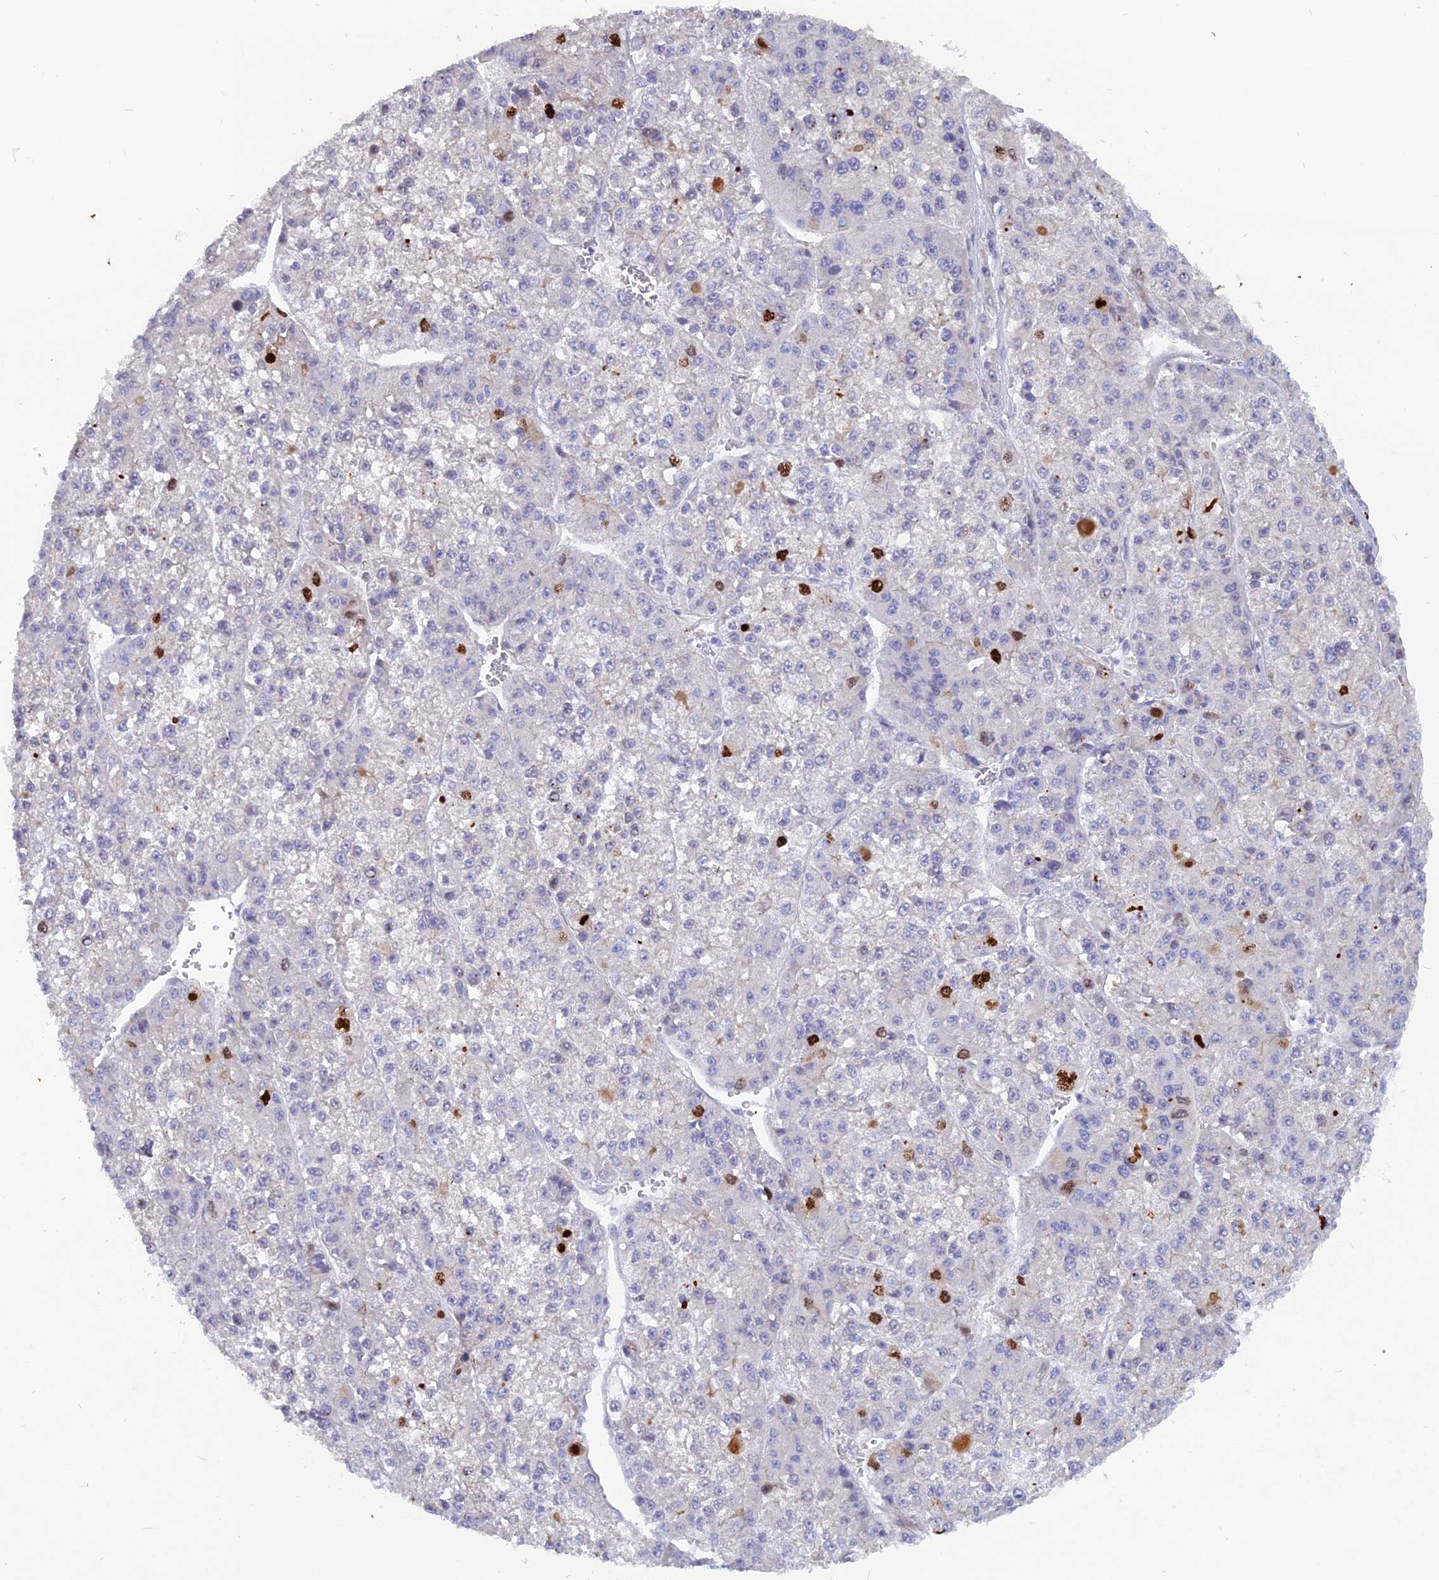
{"staining": {"intensity": "strong", "quantity": "<25%", "location": "nuclear"}, "tissue": "liver cancer", "cell_type": "Tumor cells", "image_type": "cancer", "snomed": [{"axis": "morphology", "description": "Carcinoma, Hepatocellular, NOS"}, {"axis": "topography", "description": "Liver"}], "caption": "IHC (DAB) staining of human liver cancer reveals strong nuclear protein positivity in about <25% of tumor cells.", "gene": "NUSAP1", "patient": {"sex": "female", "age": 73}}